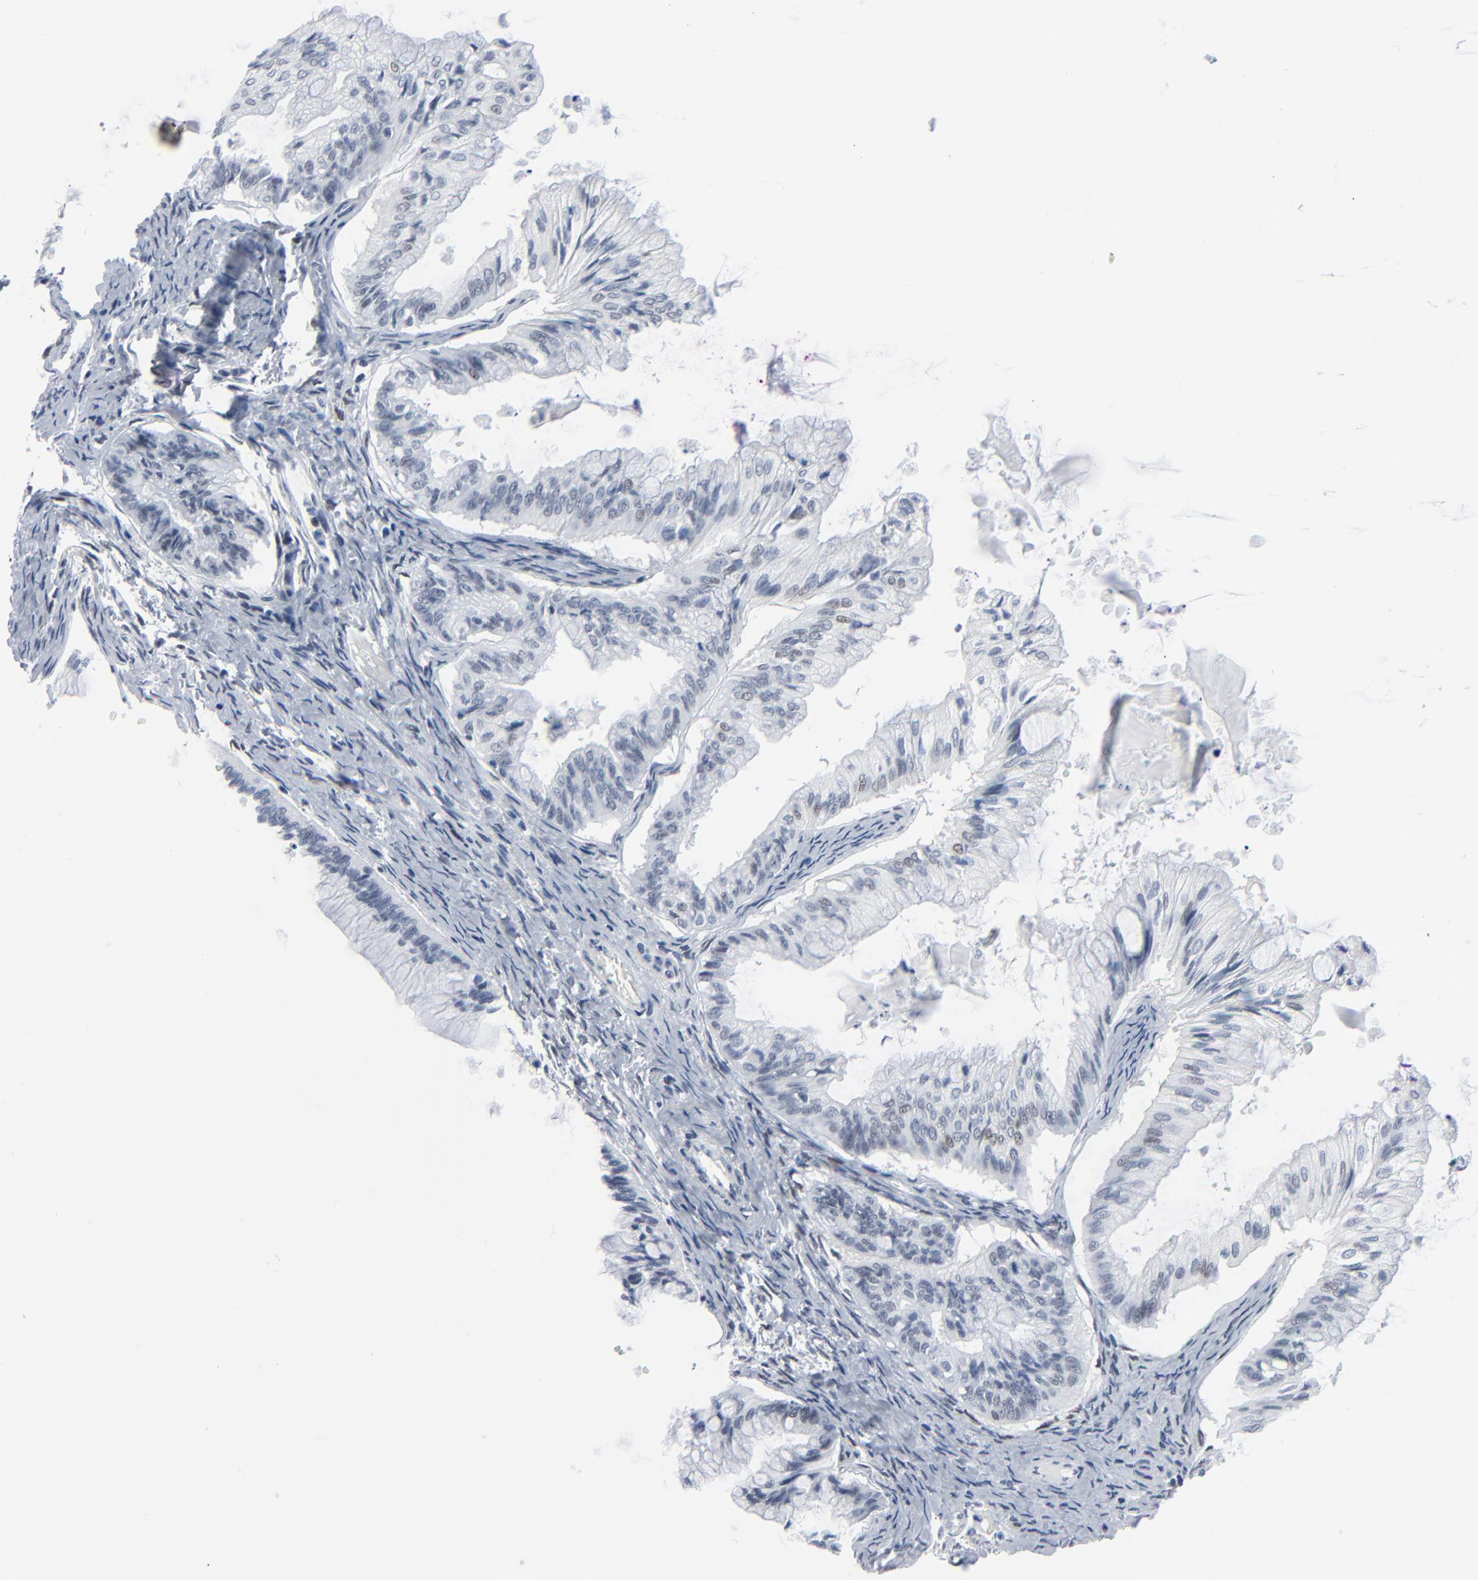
{"staining": {"intensity": "weak", "quantity": "<25%", "location": "nuclear"}, "tissue": "ovarian cancer", "cell_type": "Tumor cells", "image_type": "cancer", "snomed": [{"axis": "morphology", "description": "Cystadenocarcinoma, mucinous, NOS"}, {"axis": "topography", "description": "Ovary"}], "caption": "High magnification brightfield microscopy of mucinous cystadenocarcinoma (ovarian) stained with DAB (3,3'-diaminobenzidine) (brown) and counterstained with hematoxylin (blue): tumor cells show no significant staining.", "gene": "SIRT1", "patient": {"sex": "female", "age": 57}}